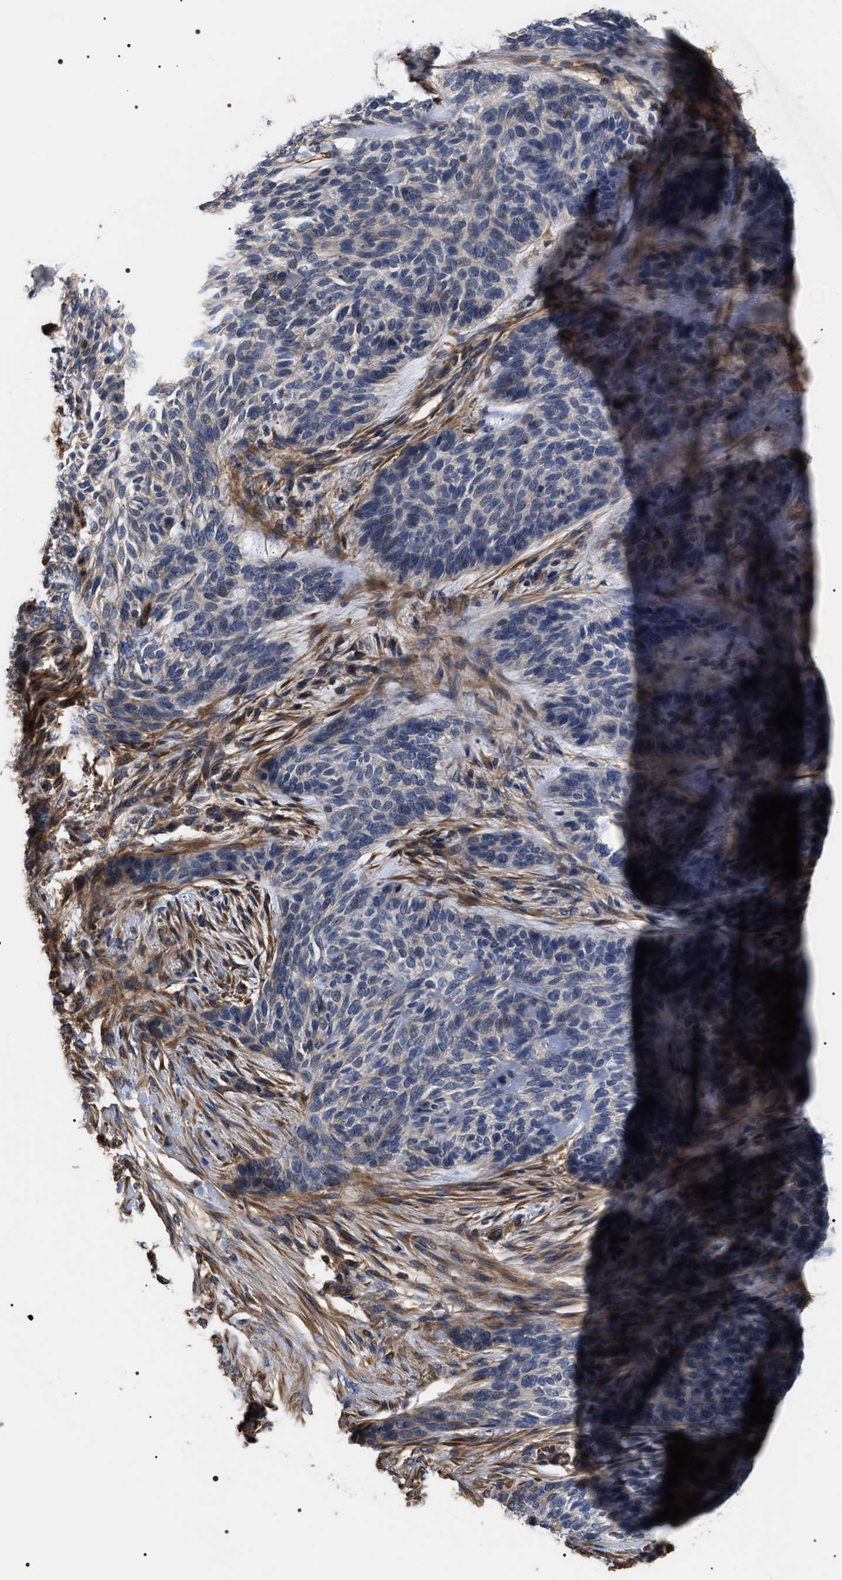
{"staining": {"intensity": "negative", "quantity": "none", "location": "none"}, "tissue": "skin cancer", "cell_type": "Tumor cells", "image_type": "cancer", "snomed": [{"axis": "morphology", "description": "Basal cell carcinoma"}, {"axis": "topography", "description": "Skin"}], "caption": "Photomicrograph shows no protein positivity in tumor cells of skin basal cell carcinoma tissue.", "gene": "TSPAN33", "patient": {"sex": "male", "age": 55}}